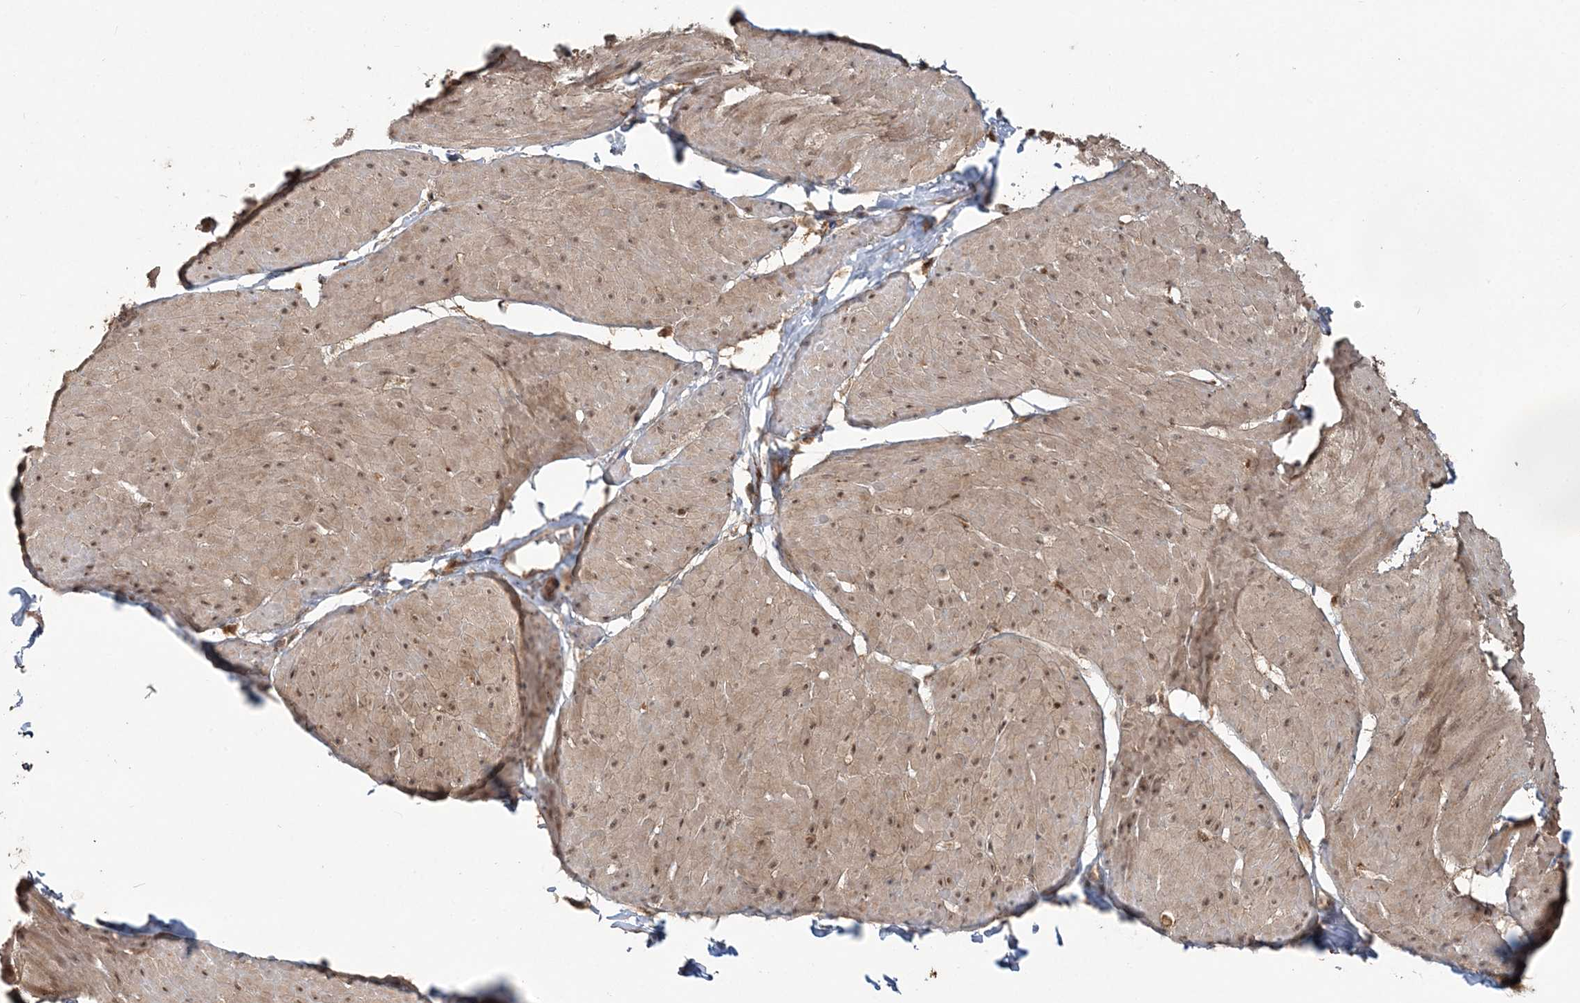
{"staining": {"intensity": "moderate", "quantity": ">75%", "location": "cytoplasmic/membranous,nuclear"}, "tissue": "smooth muscle", "cell_type": "Smooth muscle cells", "image_type": "normal", "snomed": [{"axis": "morphology", "description": "Urothelial carcinoma, High grade"}, {"axis": "topography", "description": "Urinary bladder"}], "caption": "High-magnification brightfield microscopy of benign smooth muscle stained with DAB (3,3'-diaminobenzidine) (brown) and counterstained with hematoxylin (blue). smooth muscle cells exhibit moderate cytoplasmic/membranous,nuclear positivity is identified in about>75% of cells.", "gene": "CAB39", "patient": {"sex": "male", "age": 46}}